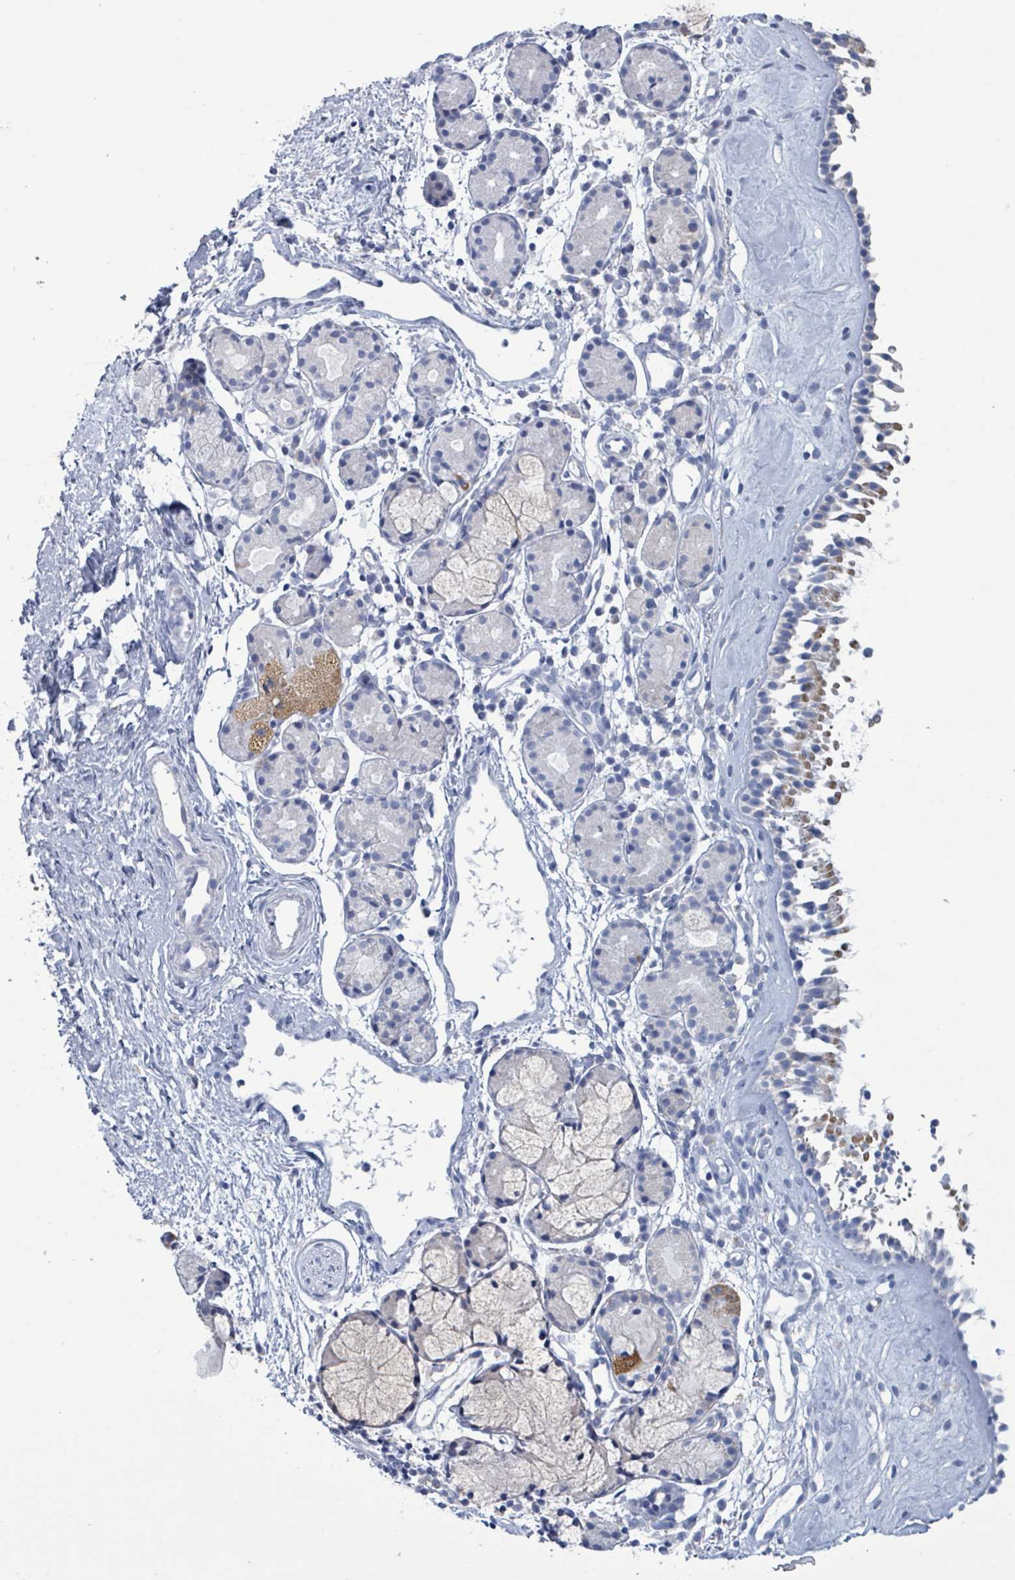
{"staining": {"intensity": "moderate", "quantity": "<25%", "location": "cytoplasmic/membranous"}, "tissue": "nasopharynx", "cell_type": "Respiratory epithelial cells", "image_type": "normal", "snomed": [{"axis": "morphology", "description": "Normal tissue, NOS"}, {"axis": "topography", "description": "Nasopharynx"}], "caption": "DAB immunohistochemical staining of benign nasopharynx reveals moderate cytoplasmic/membranous protein positivity in approximately <25% of respiratory epithelial cells. The protein is shown in brown color, while the nuclei are stained blue.", "gene": "AKR1C4", "patient": {"sex": "male", "age": 82}}